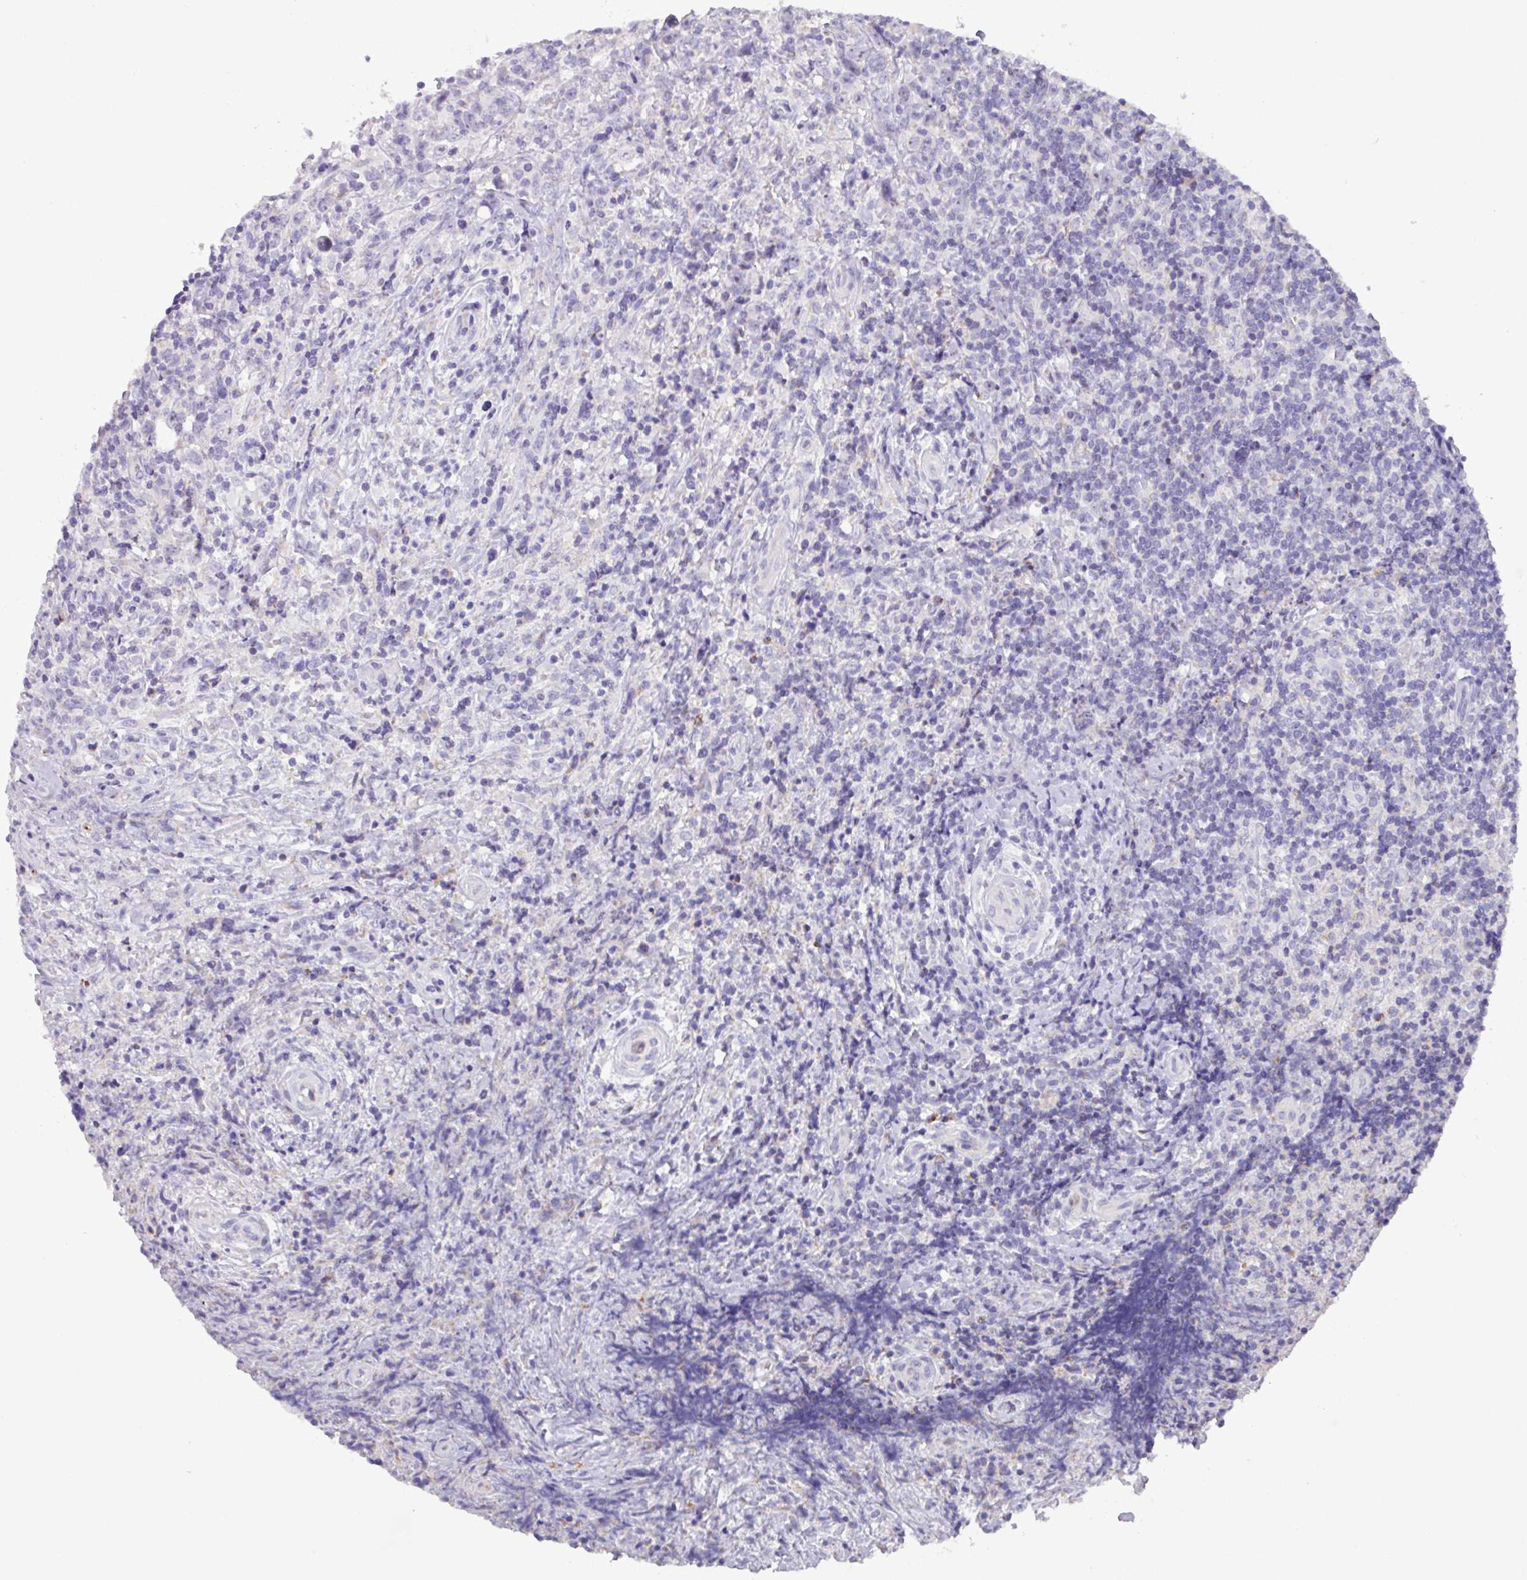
{"staining": {"intensity": "negative", "quantity": "none", "location": "none"}, "tissue": "lymphoma", "cell_type": "Tumor cells", "image_type": "cancer", "snomed": [{"axis": "morphology", "description": "Hodgkin's disease, NOS"}, {"axis": "topography", "description": "Lymph node"}], "caption": "Immunohistochemistry (IHC) micrograph of neoplastic tissue: human lymphoma stained with DAB (3,3'-diaminobenzidine) exhibits no significant protein positivity in tumor cells.", "gene": "MT-ND4", "patient": {"sex": "female", "age": 18}}